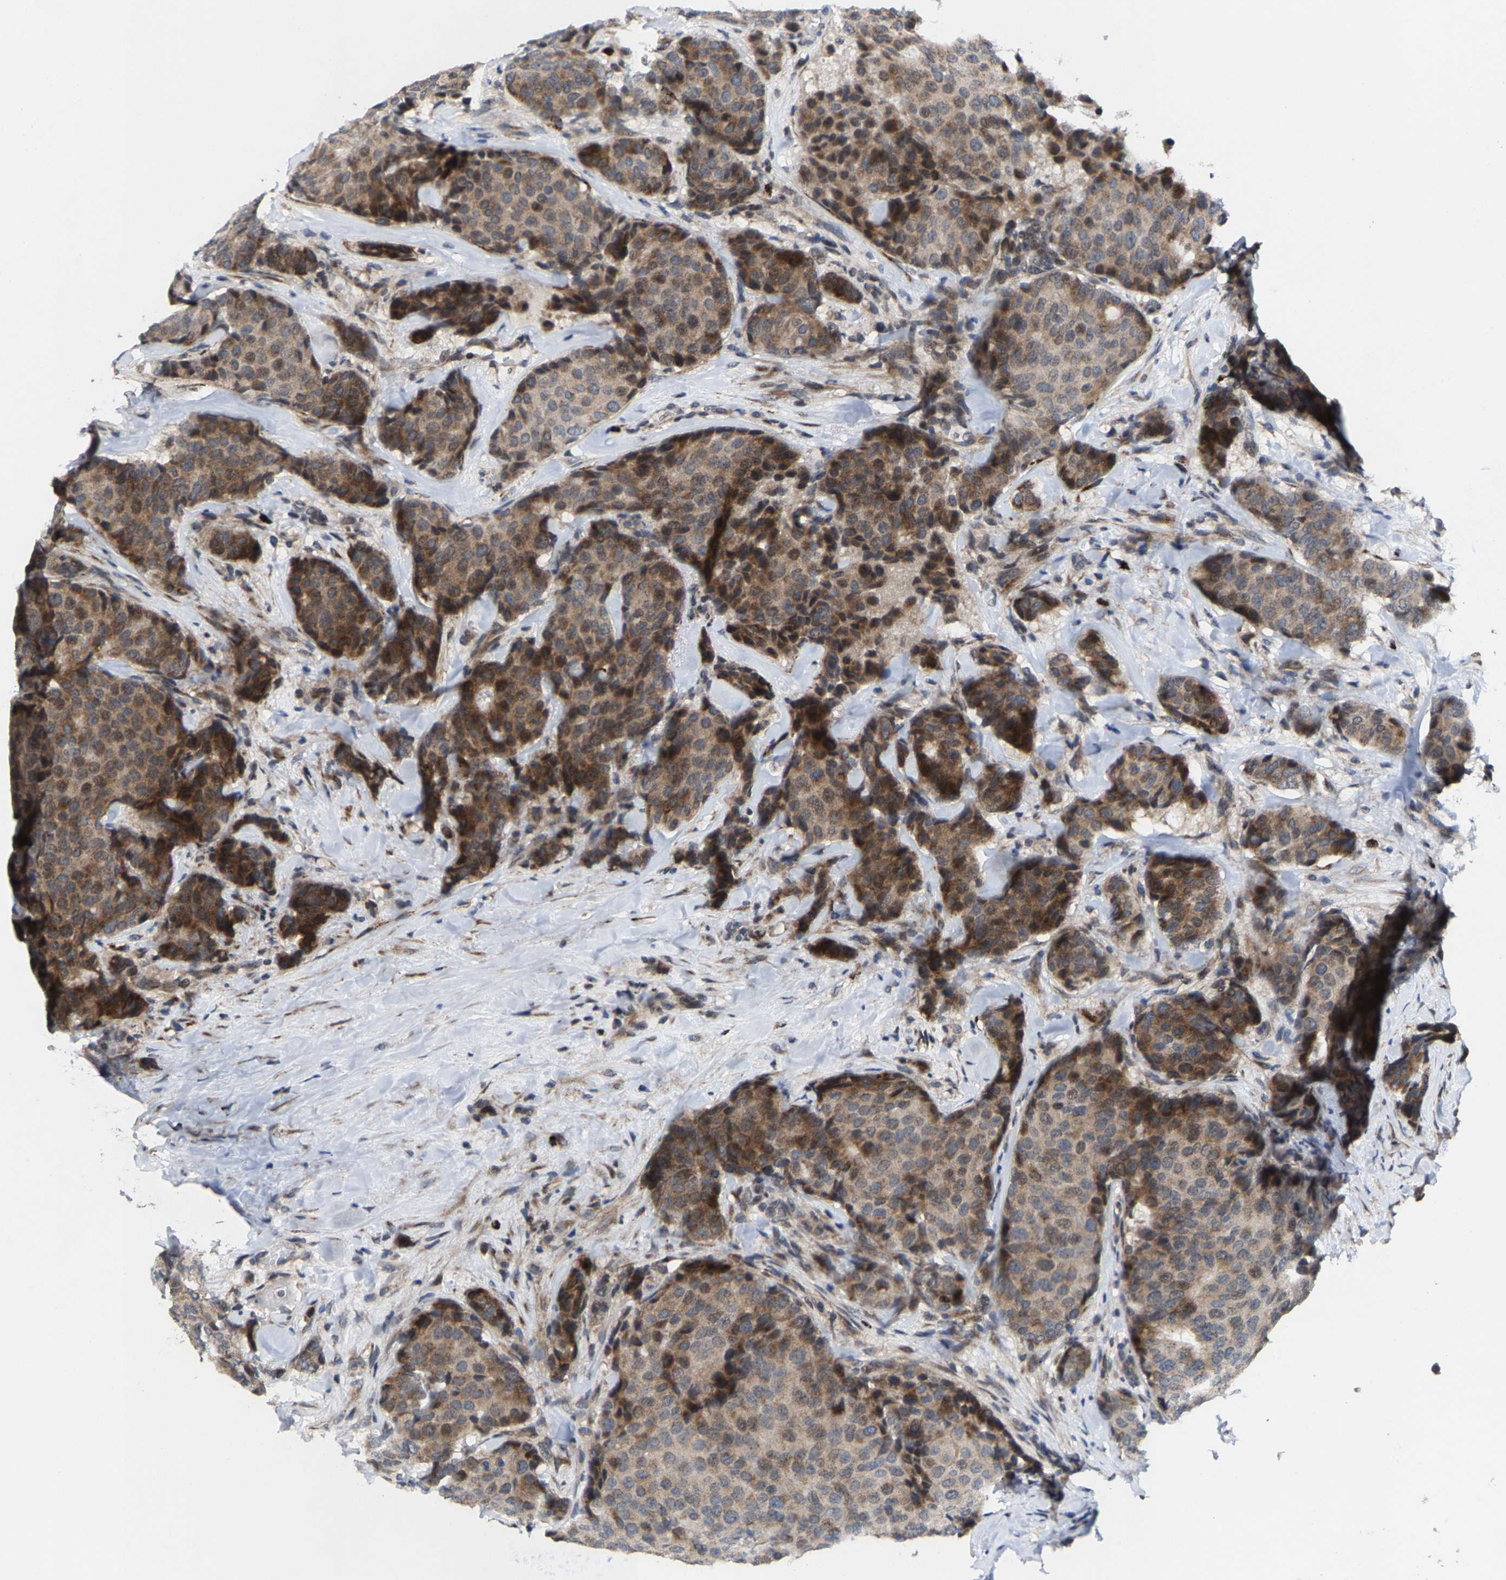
{"staining": {"intensity": "moderate", "quantity": ">75%", "location": "cytoplasmic/membranous"}, "tissue": "breast cancer", "cell_type": "Tumor cells", "image_type": "cancer", "snomed": [{"axis": "morphology", "description": "Duct carcinoma"}, {"axis": "topography", "description": "Breast"}], "caption": "Human breast cancer stained for a protein (brown) shows moderate cytoplasmic/membranous positive positivity in about >75% of tumor cells.", "gene": "TDRKH", "patient": {"sex": "female", "age": 75}}